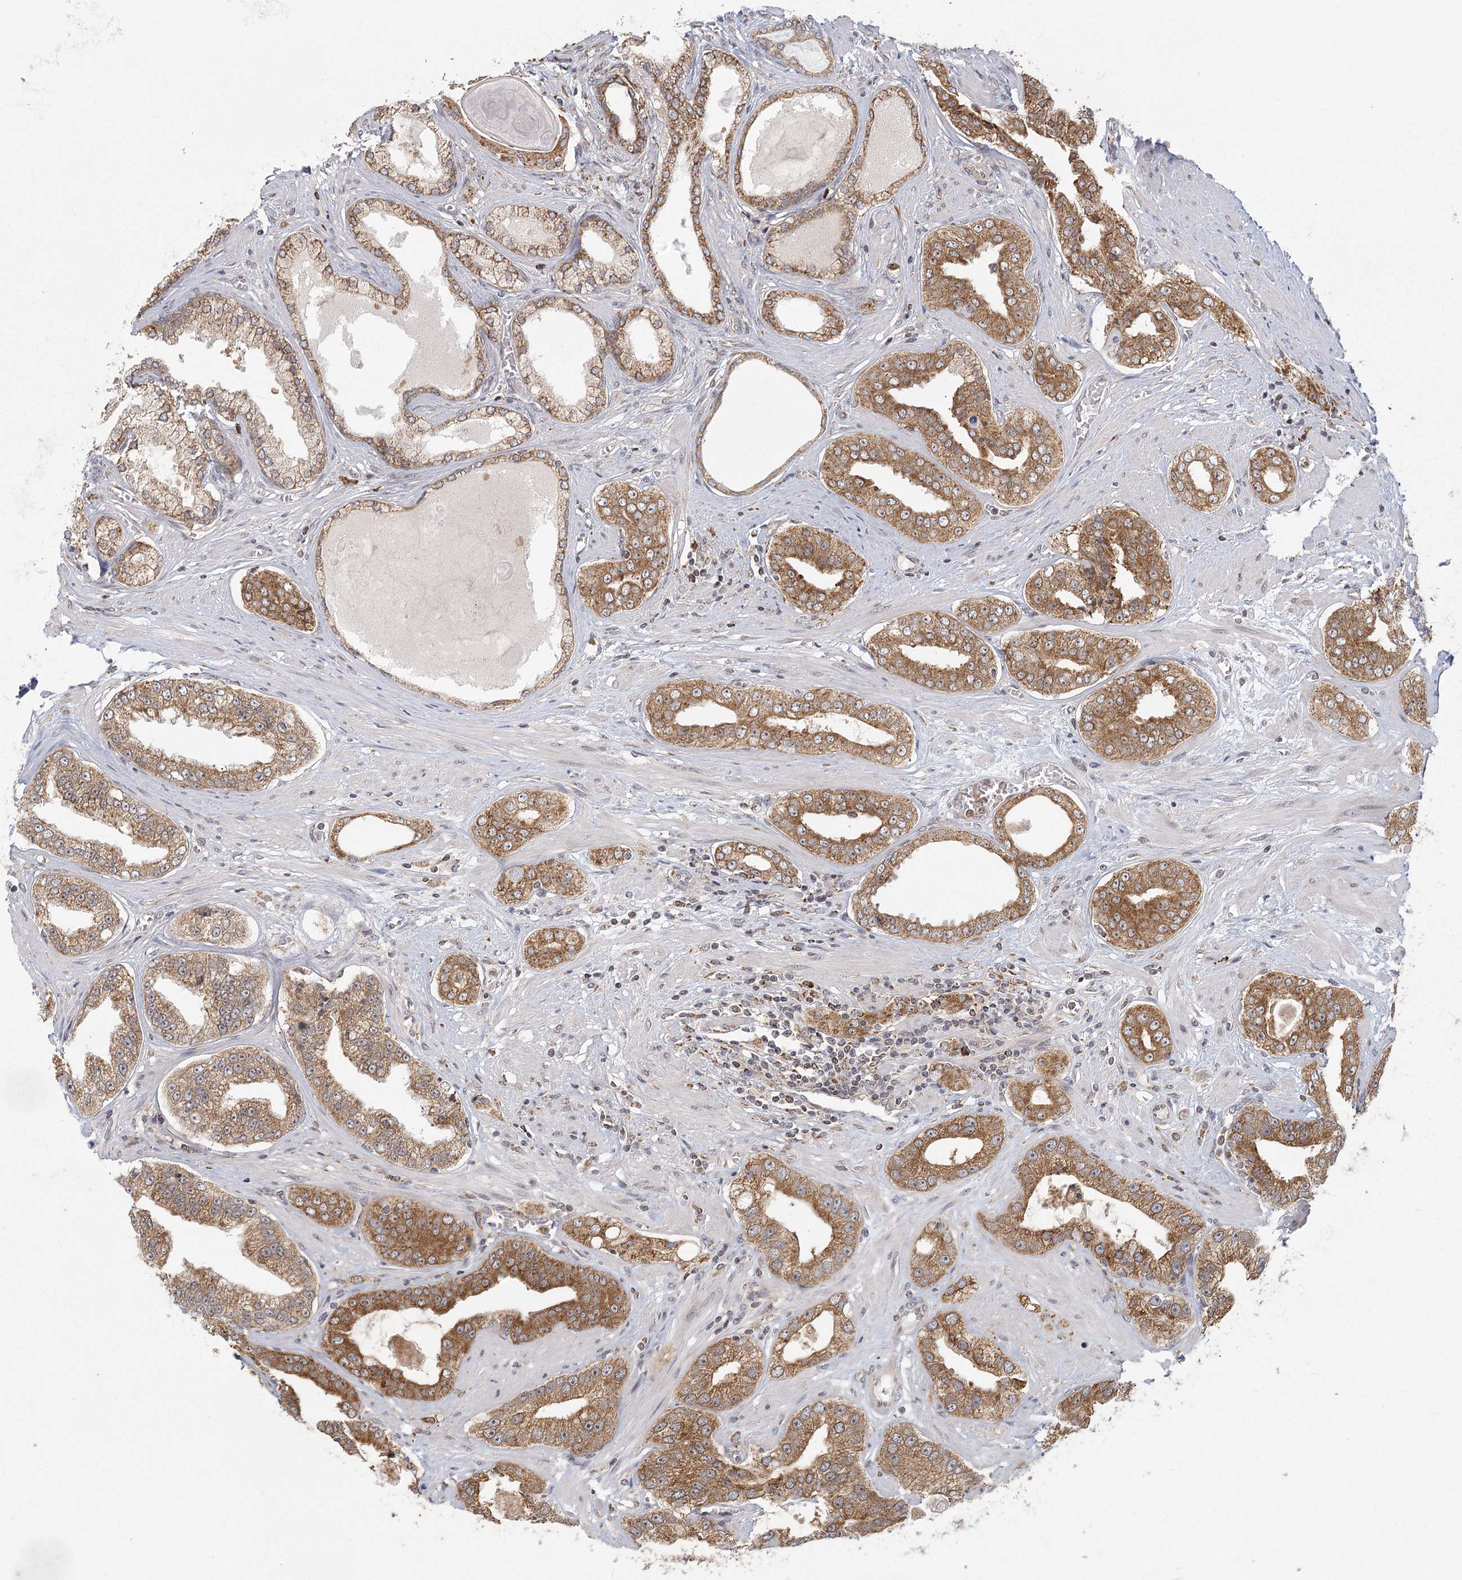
{"staining": {"intensity": "moderate", "quantity": ">75%", "location": "cytoplasmic/membranous"}, "tissue": "prostate cancer", "cell_type": "Tumor cells", "image_type": "cancer", "snomed": [{"axis": "morphology", "description": "Adenocarcinoma, High grade"}, {"axis": "topography", "description": "Prostate"}], "caption": "About >75% of tumor cells in high-grade adenocarcinoma (prostate) exhibit moderate cytoplasmic/membranous protein staining as visualized by brown immunohistochemical staining.", "gene": "LACTB", "patient": {"sex": "male", "age": 71}}